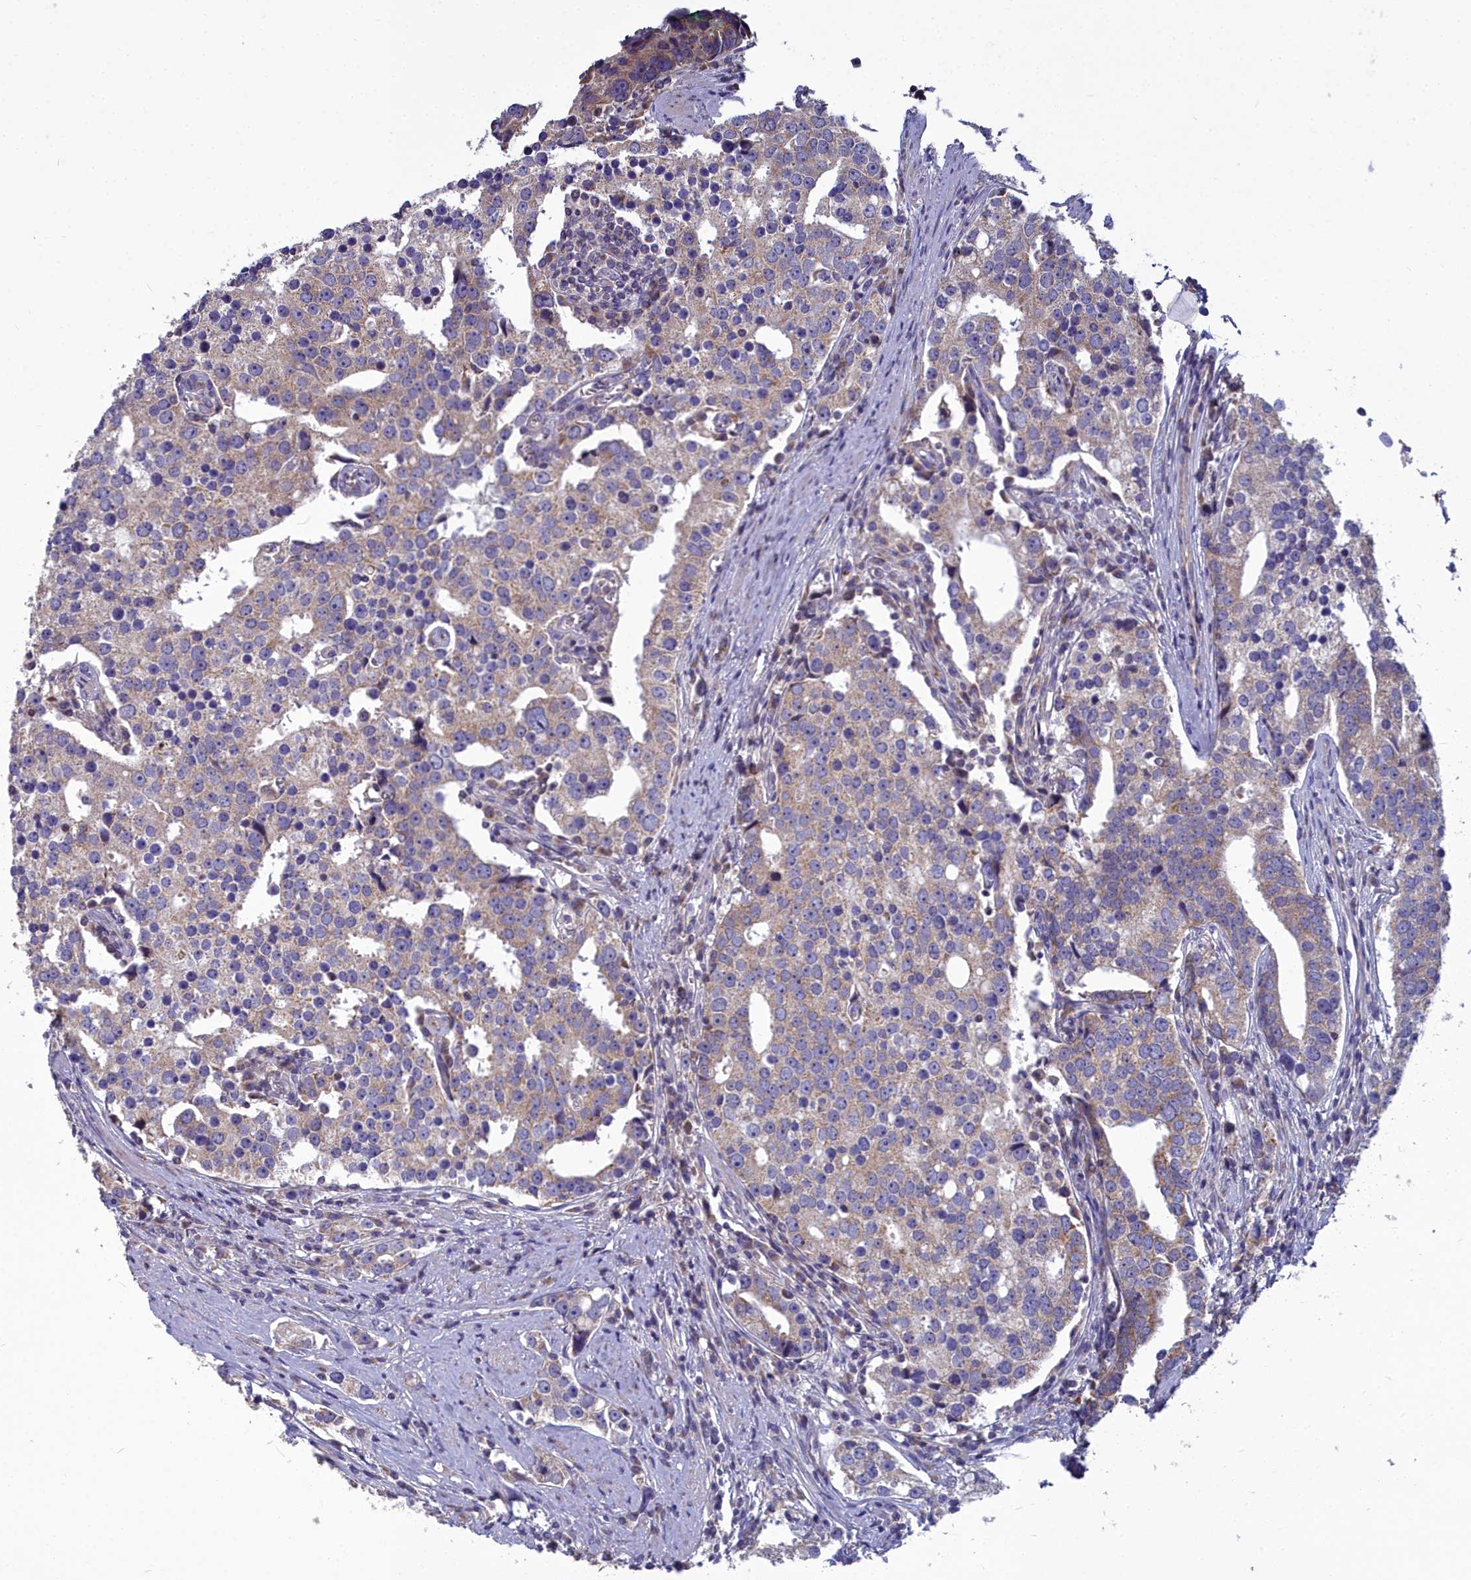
{"staining": {"intensity": "weak", "quantity": "25%-75%", "location": "cytoplasmic/membranous"}, "tissue": "prostate cancer", "cell_type": "Tumor cells", "image_type": "cancer", "snomed": [{"axis": "morphology", "description": "Adenocarcinoma, High grade"}, {"axis": "topography", "description": "Prostate"}], "caption": "Protein expression analysis of human prostate adenocarcinoma (high-grade) reveals weak cytoplasmic/membranous positivity in about 25%-75% of tumor cells.", "gene": "COX20", "patient": {"sex": "male", "age": 71}}